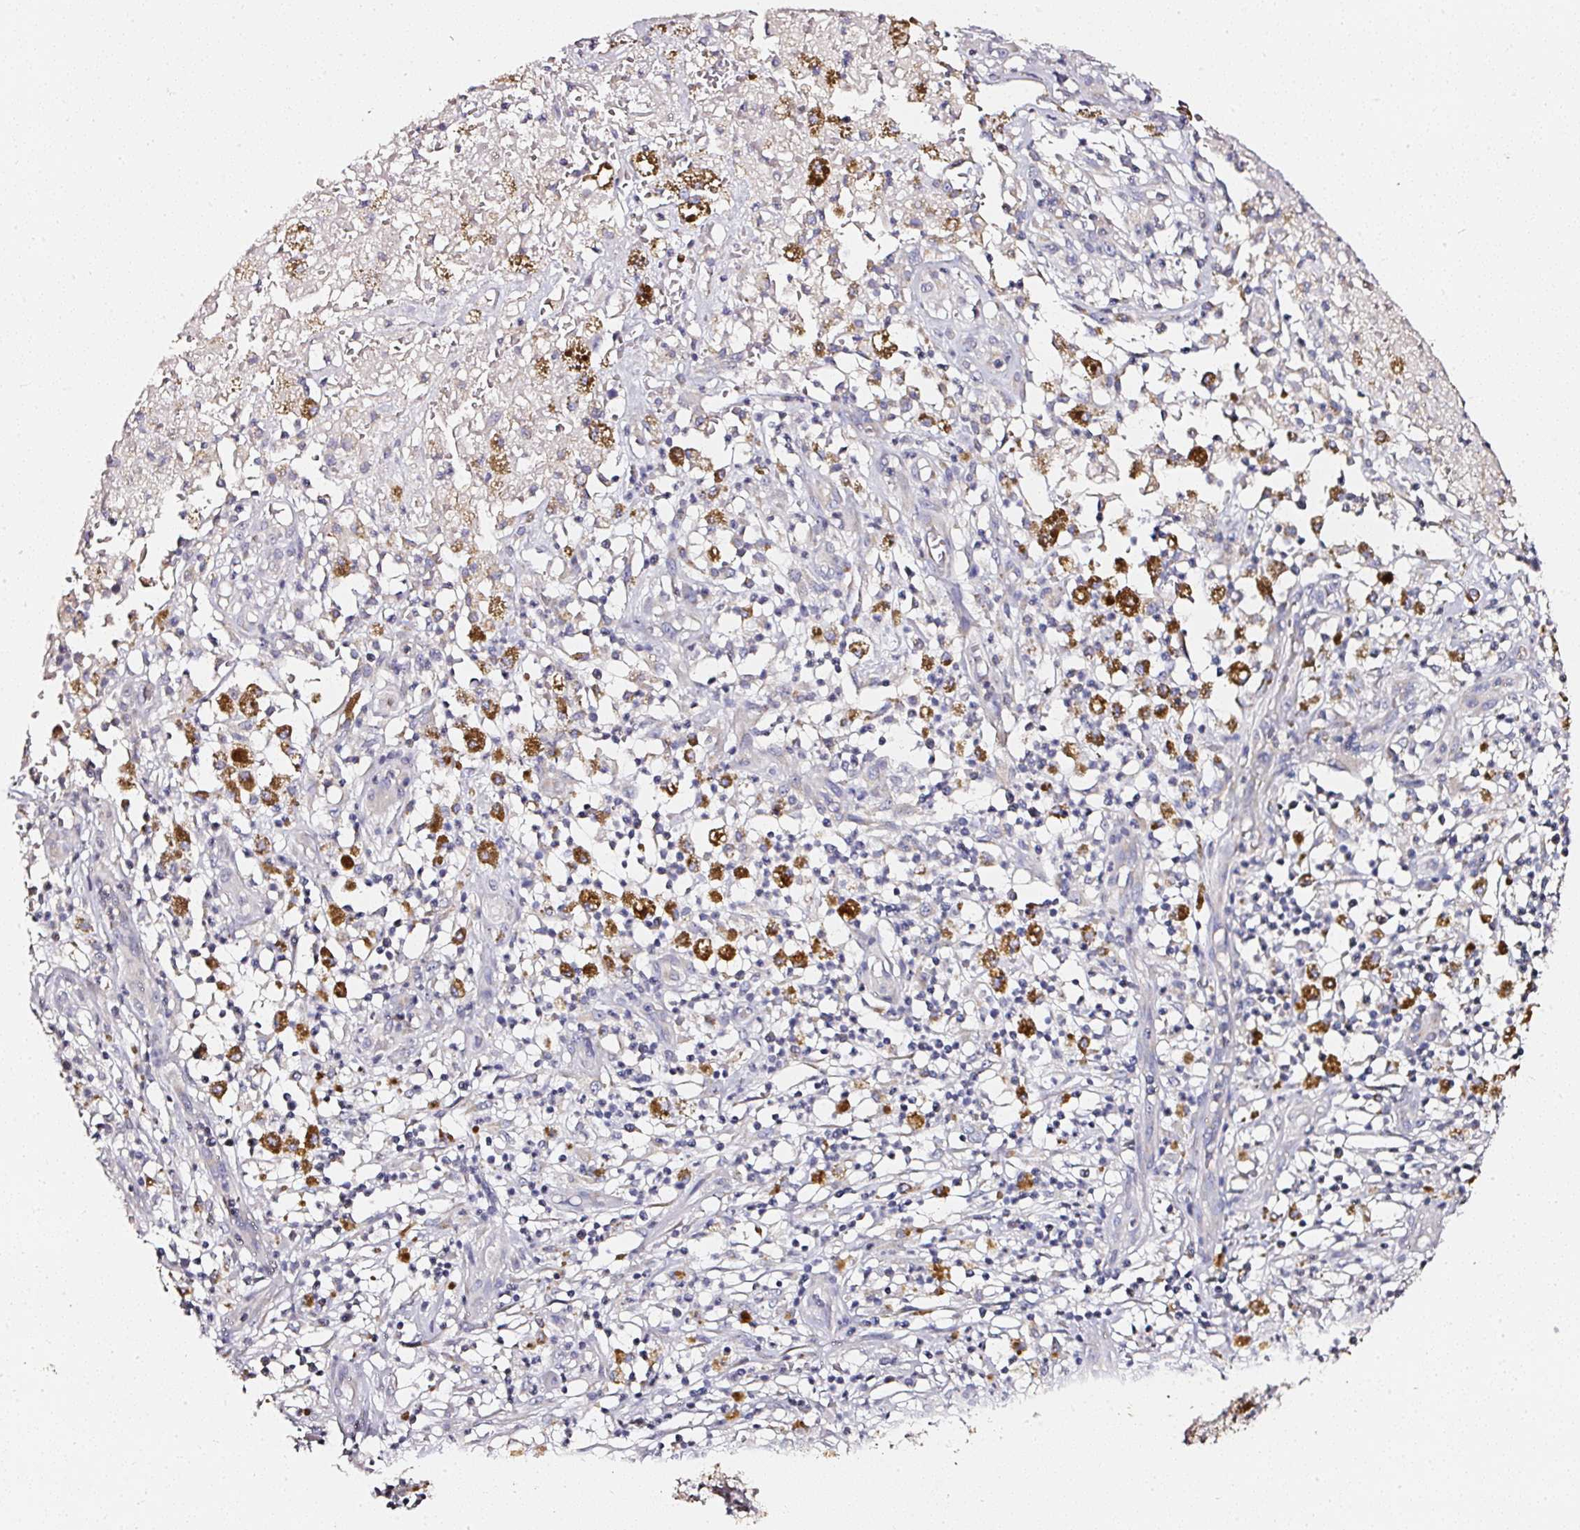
{"staining": {"intensity": "negative", "quantity": "none", "location": "none"}, "tissue": "melanoma", "cell_type": "Tumor cells", "image_type": "cancer", "snomed": [{"axis": "morphology", "description": "Necrosis, NOS"}, {"axis": "morphology", "description": "Malignant melanoma, NOS"}, {"axis": "topography", "description": "Skin"}], "caption": "Immunohistochemical staining of human melanoma exhibits no significant staining in tumor cells. (Brightfield microscopy of DAB (3,3'-diaminobenzidine) IHC at high magnification).", "gene": "NTRK1", "patient": {"sex": "female", "age": 87}}